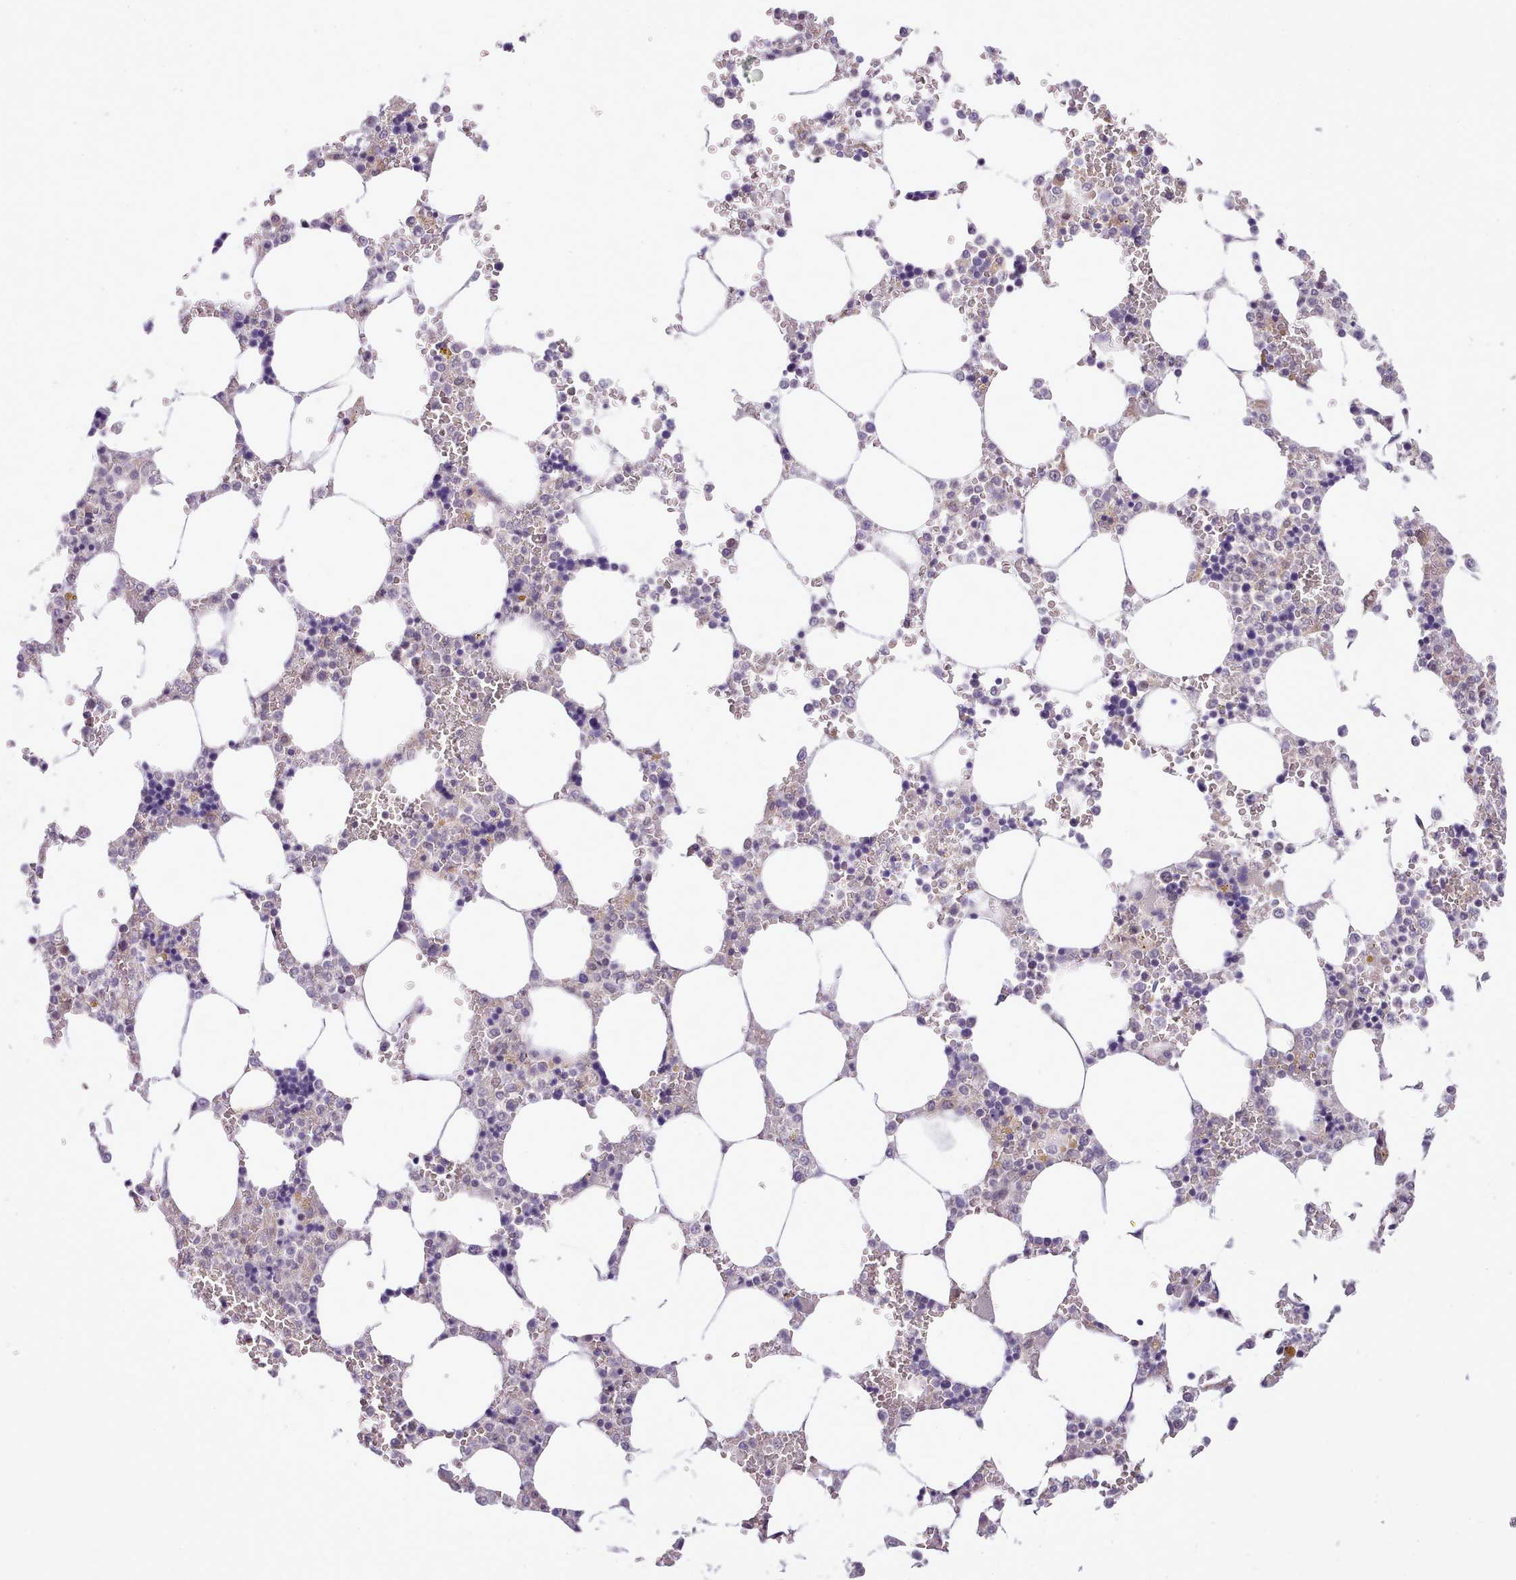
{"staining": {"intensity": "negative", "quantity": "none", "location": "none"}, "tissue": "bone marrow", "cell_type": "Hematopoietic cells", "image_type": "normal", "snomed": [{"axis": "morphology", "description": "Normal tissue, NOS"}, {"axis": "topography", "description": "Bone marrow"}], "caption": "Hematopoietic cells are negative for brown protein staining in unremarkable bone marrow. (Brightfield microscopy of DAB IHC at high magnification).", "gene": "HOXB7", "patient": {"sex": "male", "age": 64}}